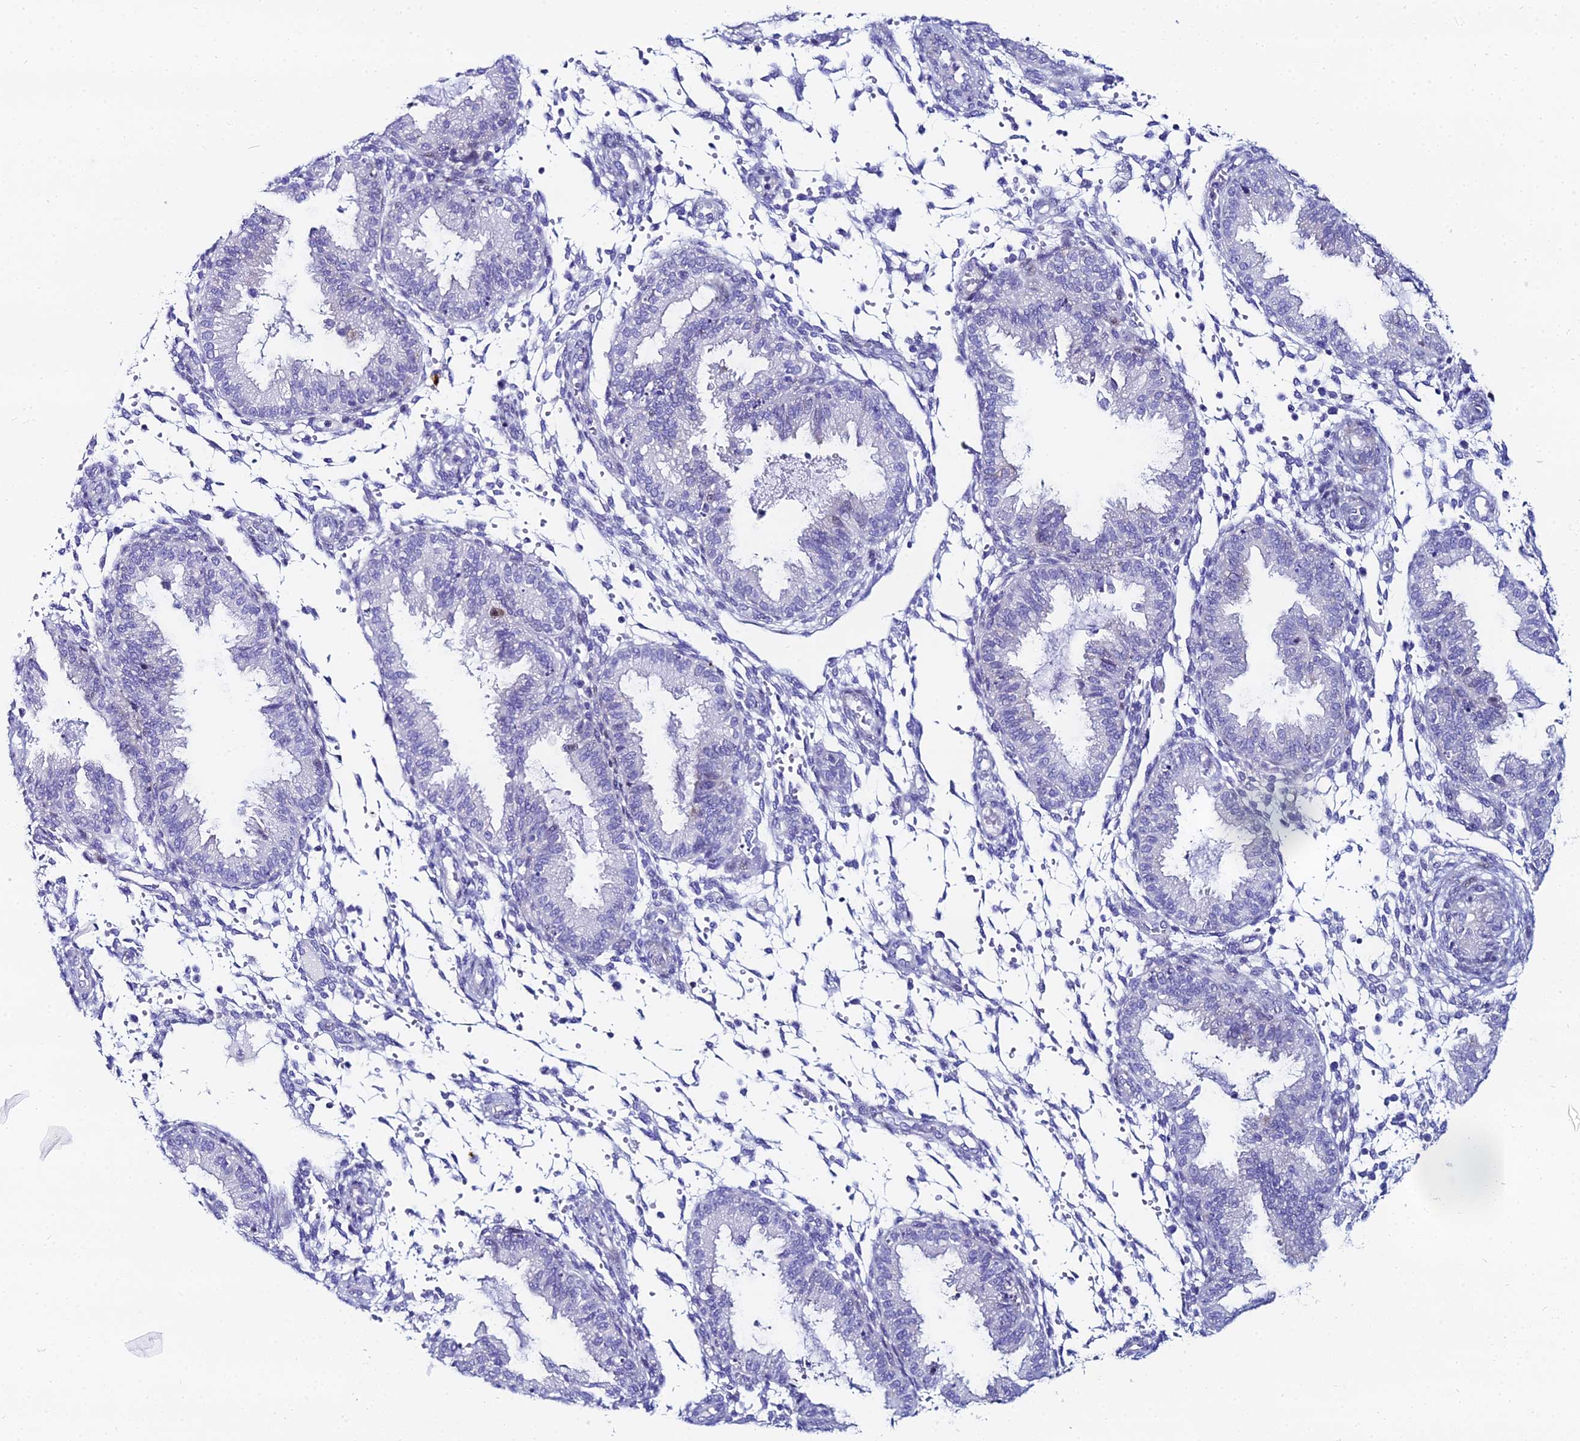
{"staining": {"intensity": "negative", "quantity": "none", "location": "none"}, "tissue": "endometrium", "cell_type": "Cells in endometrial stroma", "image_type": "normal", "snomed": [{"axis": "morphology", "description": "Normal tissue, NOS"}, {"axis": "topography", "description": "Endometrium"}], "caption": "The photomicrograph displays no staining of cells in endometrial stroma in benign endometrium.", "gene": "HSPA1L", "patient": {"sex": "female", "age": 33}}